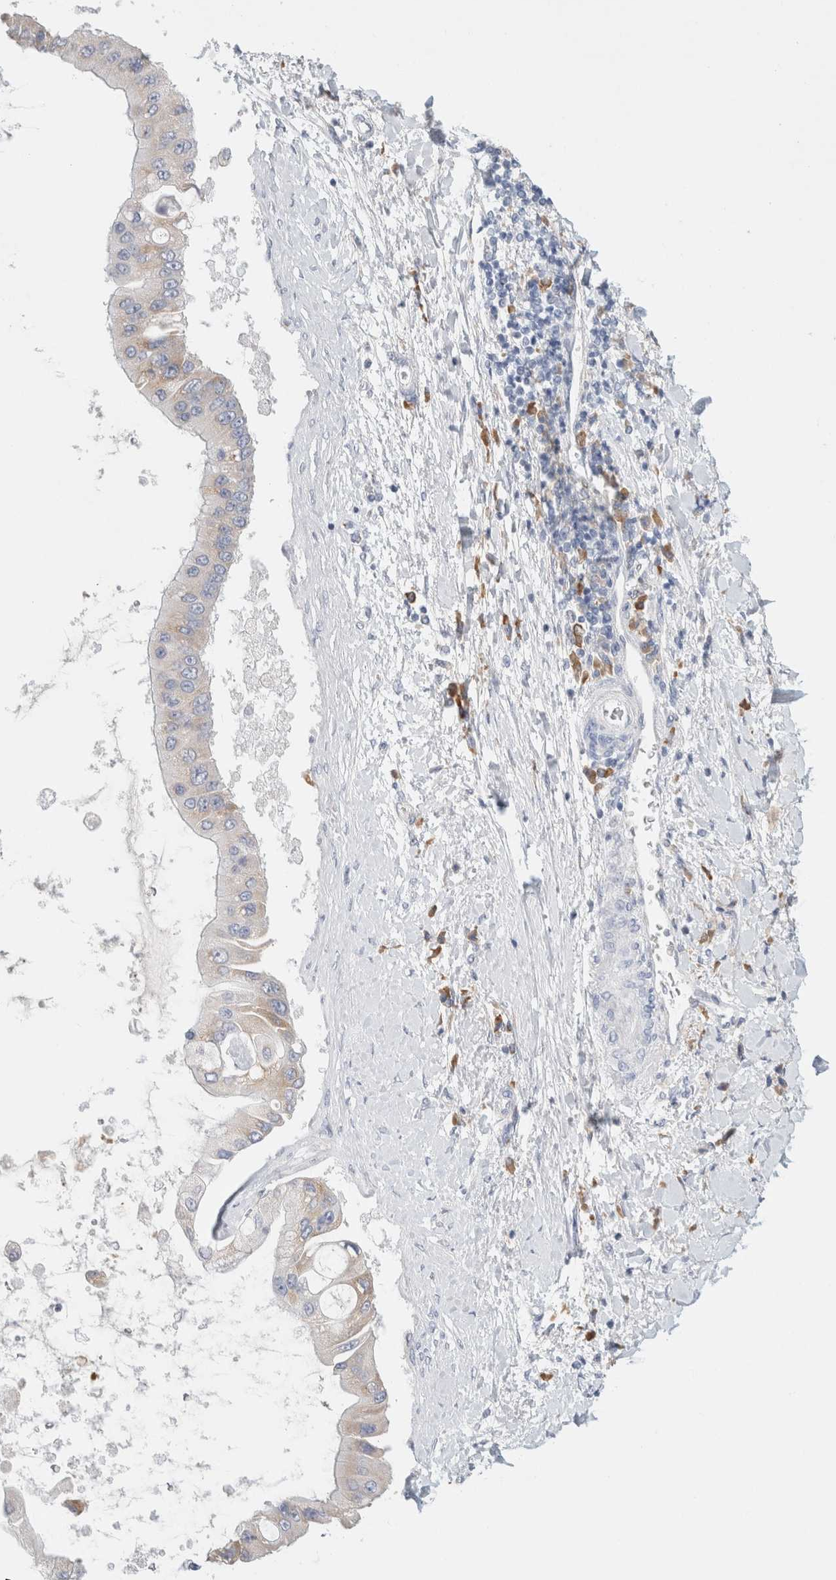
{"staining": {"intensity": "weak", "quantity": "25%-75%", "location": "cytoplasmic/membranous"}, "tissue": "liver cancer", "cell_type": "Tumor cells", "image_type": "cancer", "snomed": [{"axis": "morphology", "description": "Cholangiocarcinoma"}, {"axis": "topography", "description": "Liver"}], "caption": "This micrograph exhibits immunohistochemistry staining of human liver cholangiocarcinoma, with low weak cytoplasmic/membranous expression in approximately 25%-75% of tumor cells.", "gene": "CSK", "patient": {"sex": "male", "age": 50}}